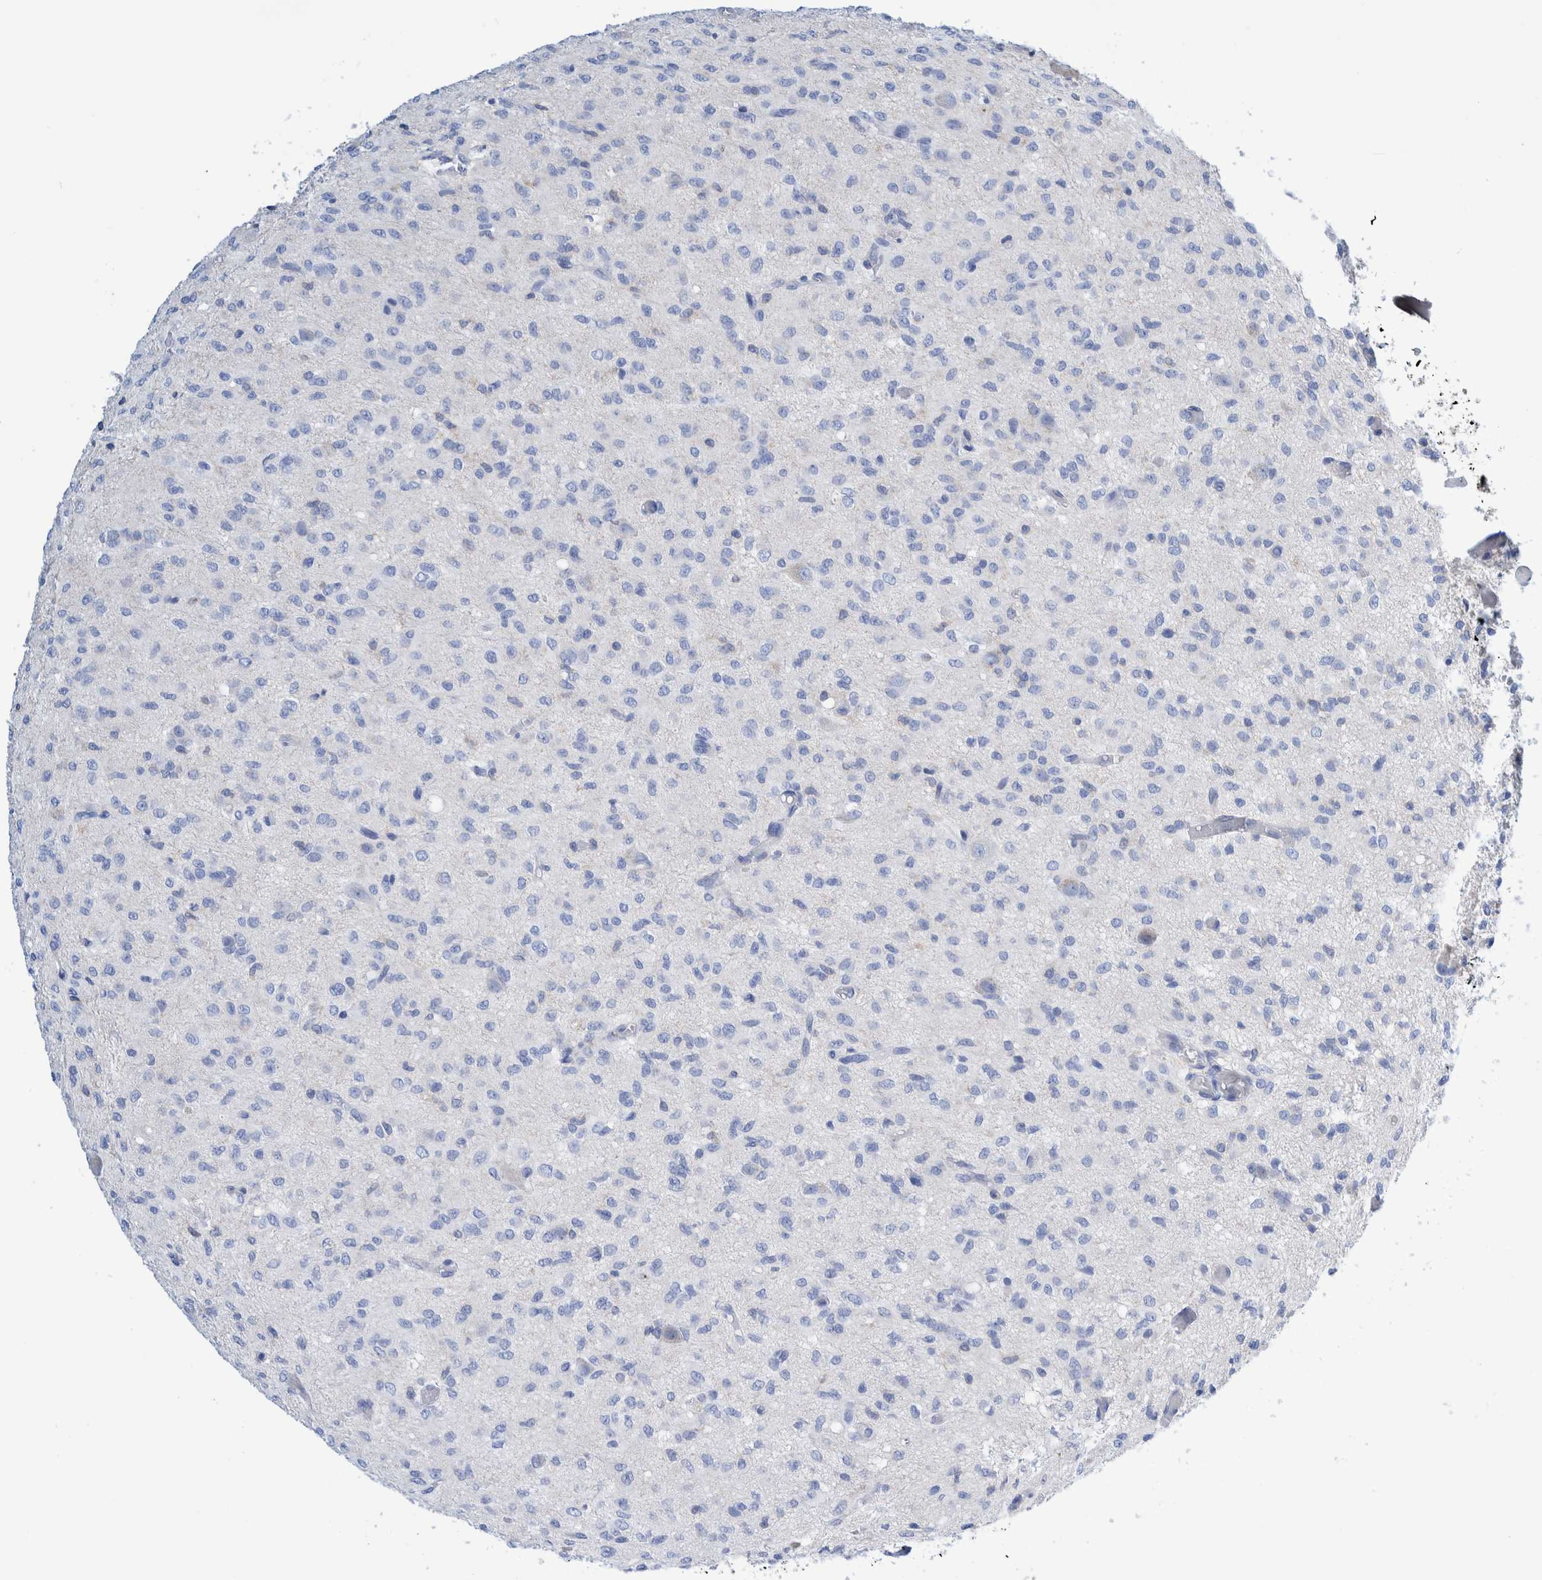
{"staining": {"intensity": "negative", "quantity": "none", "location": "none"}, "tissue": "glioma", "cell_type": "Tumor cells", "image_type": "cancer", "snomed": [{"axis": "morphology", "description": "Glioma, malignant, High grade"}, {"axis": "topography", "description": "Brain"}], "caption": "Immunohistochemistry (IHC) of high-grade glioma (malignant) reveals no positivity in tumor cells.", "gene": "KRT14", "patient": {"sex": "female", "age": 59}}